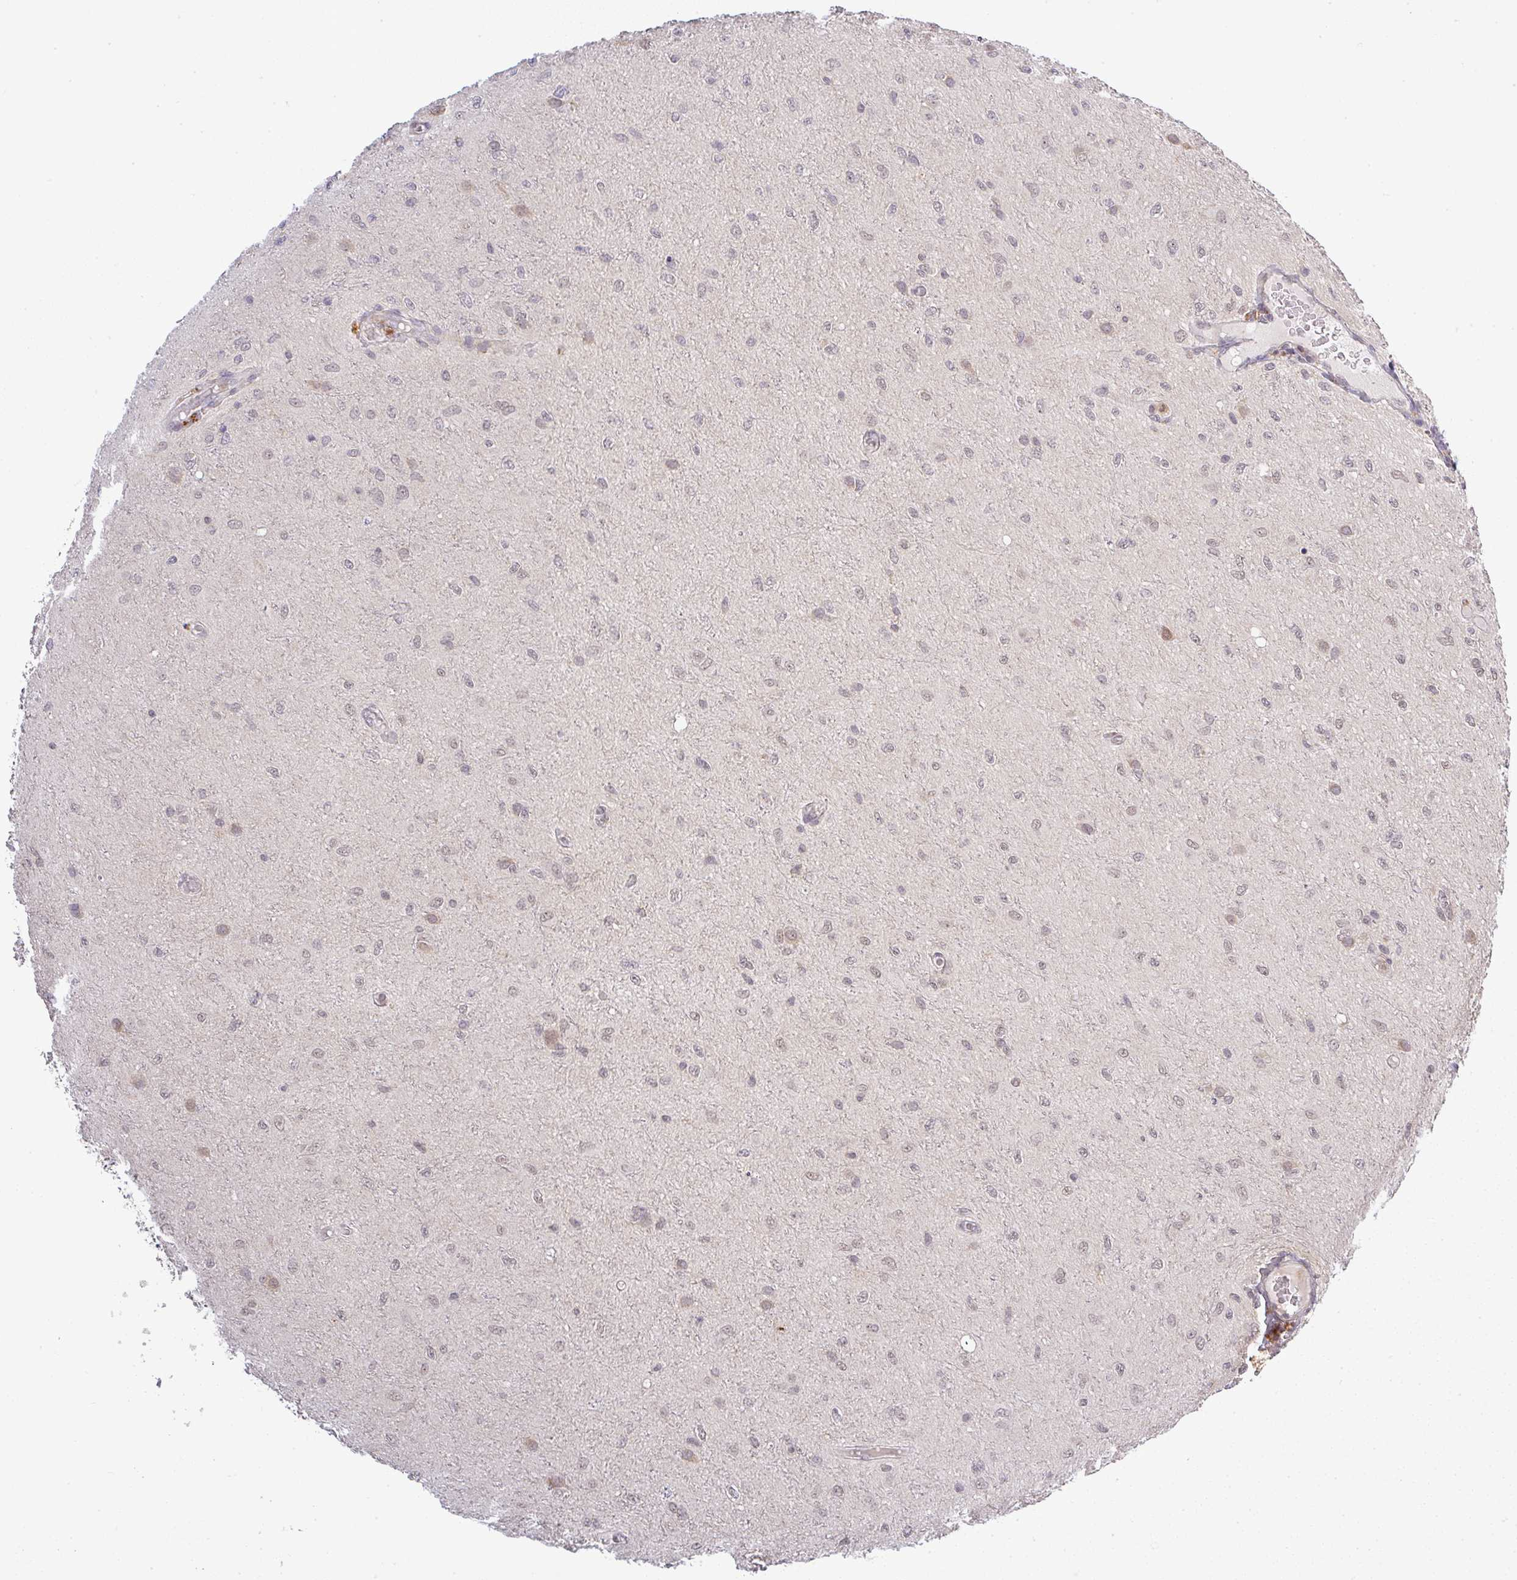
{"staining": {"intensity": "weak", "quantity": "25%-75%", "location": "cytoplasmic/membranous"}, "tissue": "glioma", "cell_type": "Tumor cells", "image_type": "cancer", "snomed": [{"axis": "morphology", "description": "Glioma, malignant, Low grade"}, {"axis": "topography", "description": "Cerebellum"}], "caption": "Immunohistochemistry (IHC) photomicrograph of neoplastic tissue: human glioma stained using immunohistochemistry reveals low levels of weak protein expression localized specifically in the cytoplasmic/membranous of tumor cells, appearing as a cytoplasmic/membranous brown color.", "gene": "FAM153A", "patient": {"sex": "female", "age": 5}}